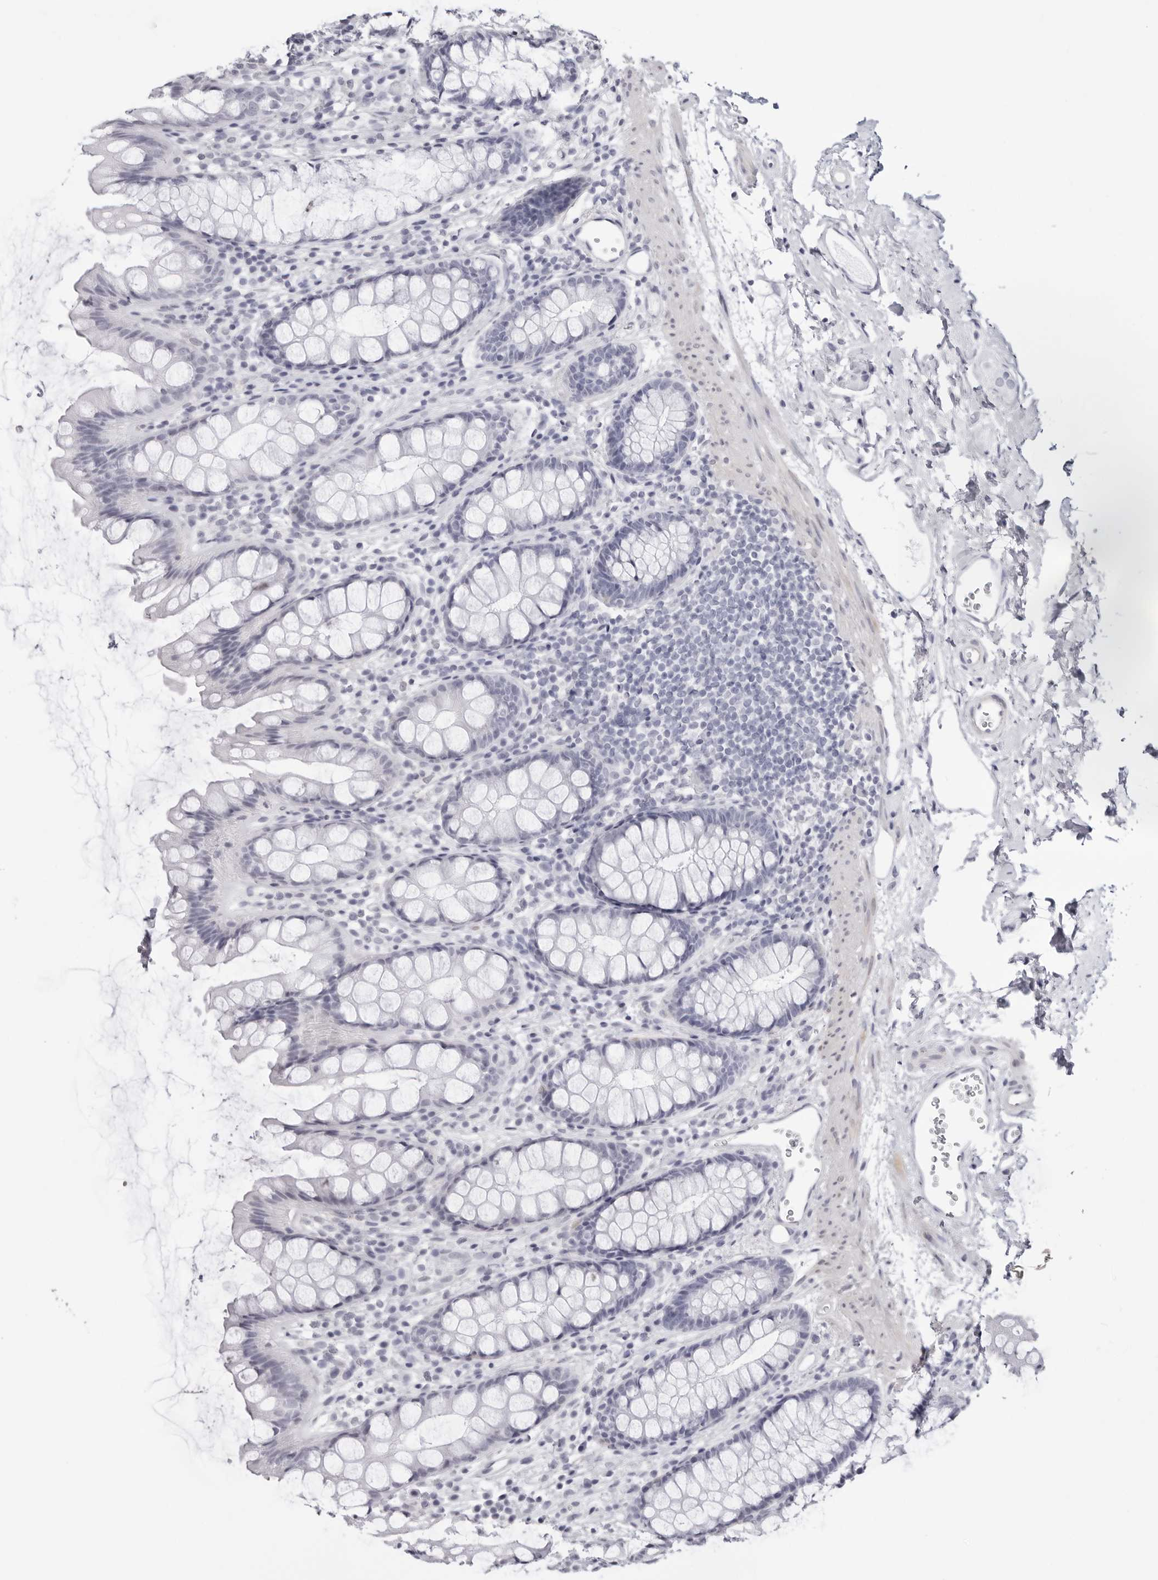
{"staining": {"intensity": "negative", "quantity": "none", "location": "none"}, "tissue": "rectum", "cell_type": "Glandular cells", "image_type": "normal", "snomed": [{"axis": "morphology", "description": "Normal tissue, NOS"}, {"axis": "topography", "description": "Rectum"}], "caption": "Human rectum stained for a protein using IHC shows no expression in glandular cells.", "gene": "INSL3", "patient": {"sex": "female", "age": 65}}